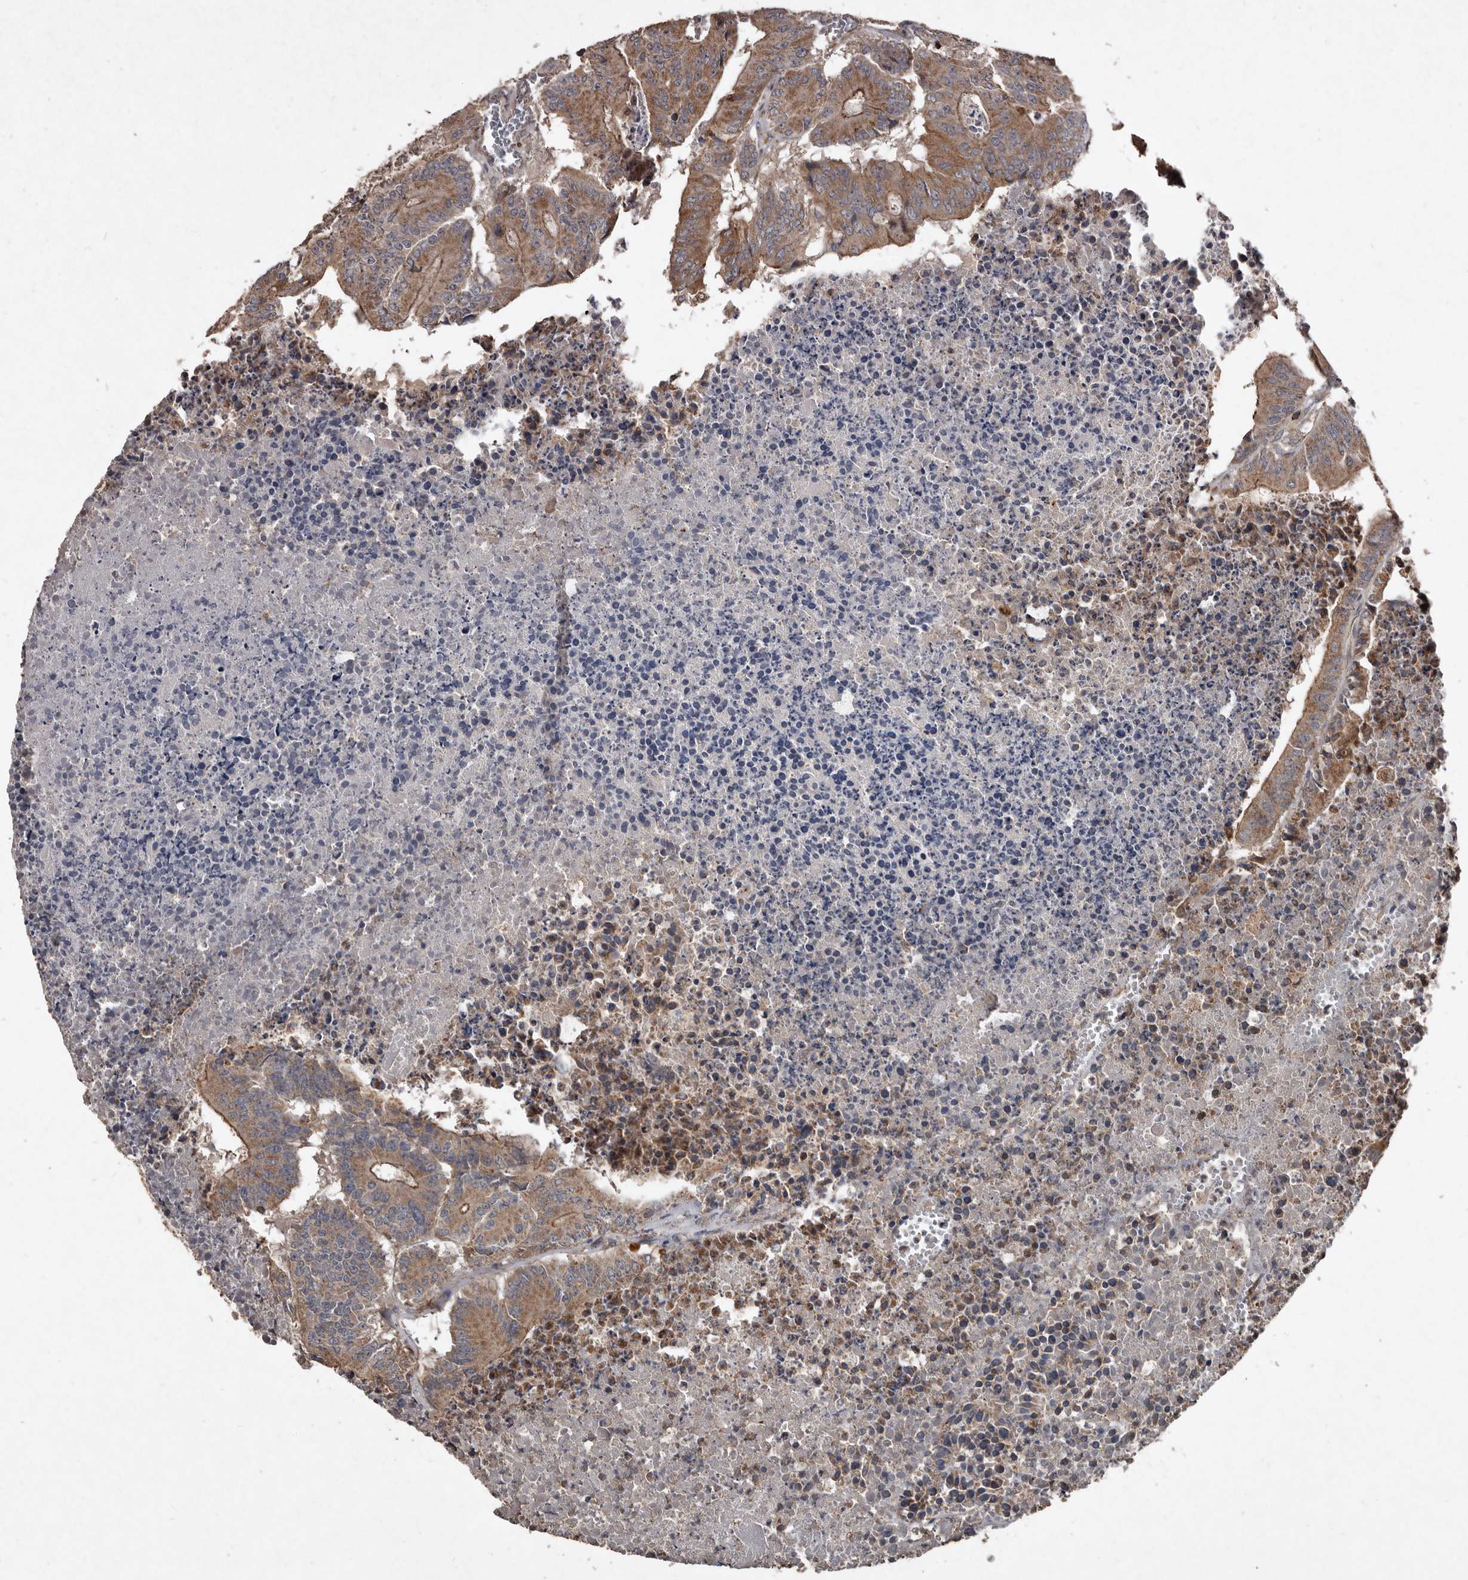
{"staining": {"intensity": "moderate", "quantity": ">75%", "location": "cytoplasmic/membranous"}, "tissue": "colorectal cancer", "cell_type": "Tumor cells", "image_type": "cancer", "snomed": [{"axis": "morphology", "description": "Adenocarcinoma, NOS"}, {"axis": "topography", "description": "Colon"}], "caption": "Human colorectal adenocarcinoma stained for a protein (brown) demonstrates moderate cytoplasmic/membranous positive expression in approximately >75% of tumor cells.", "gene": "GREB1", "patient": {"sex": "male", "age": 87}}